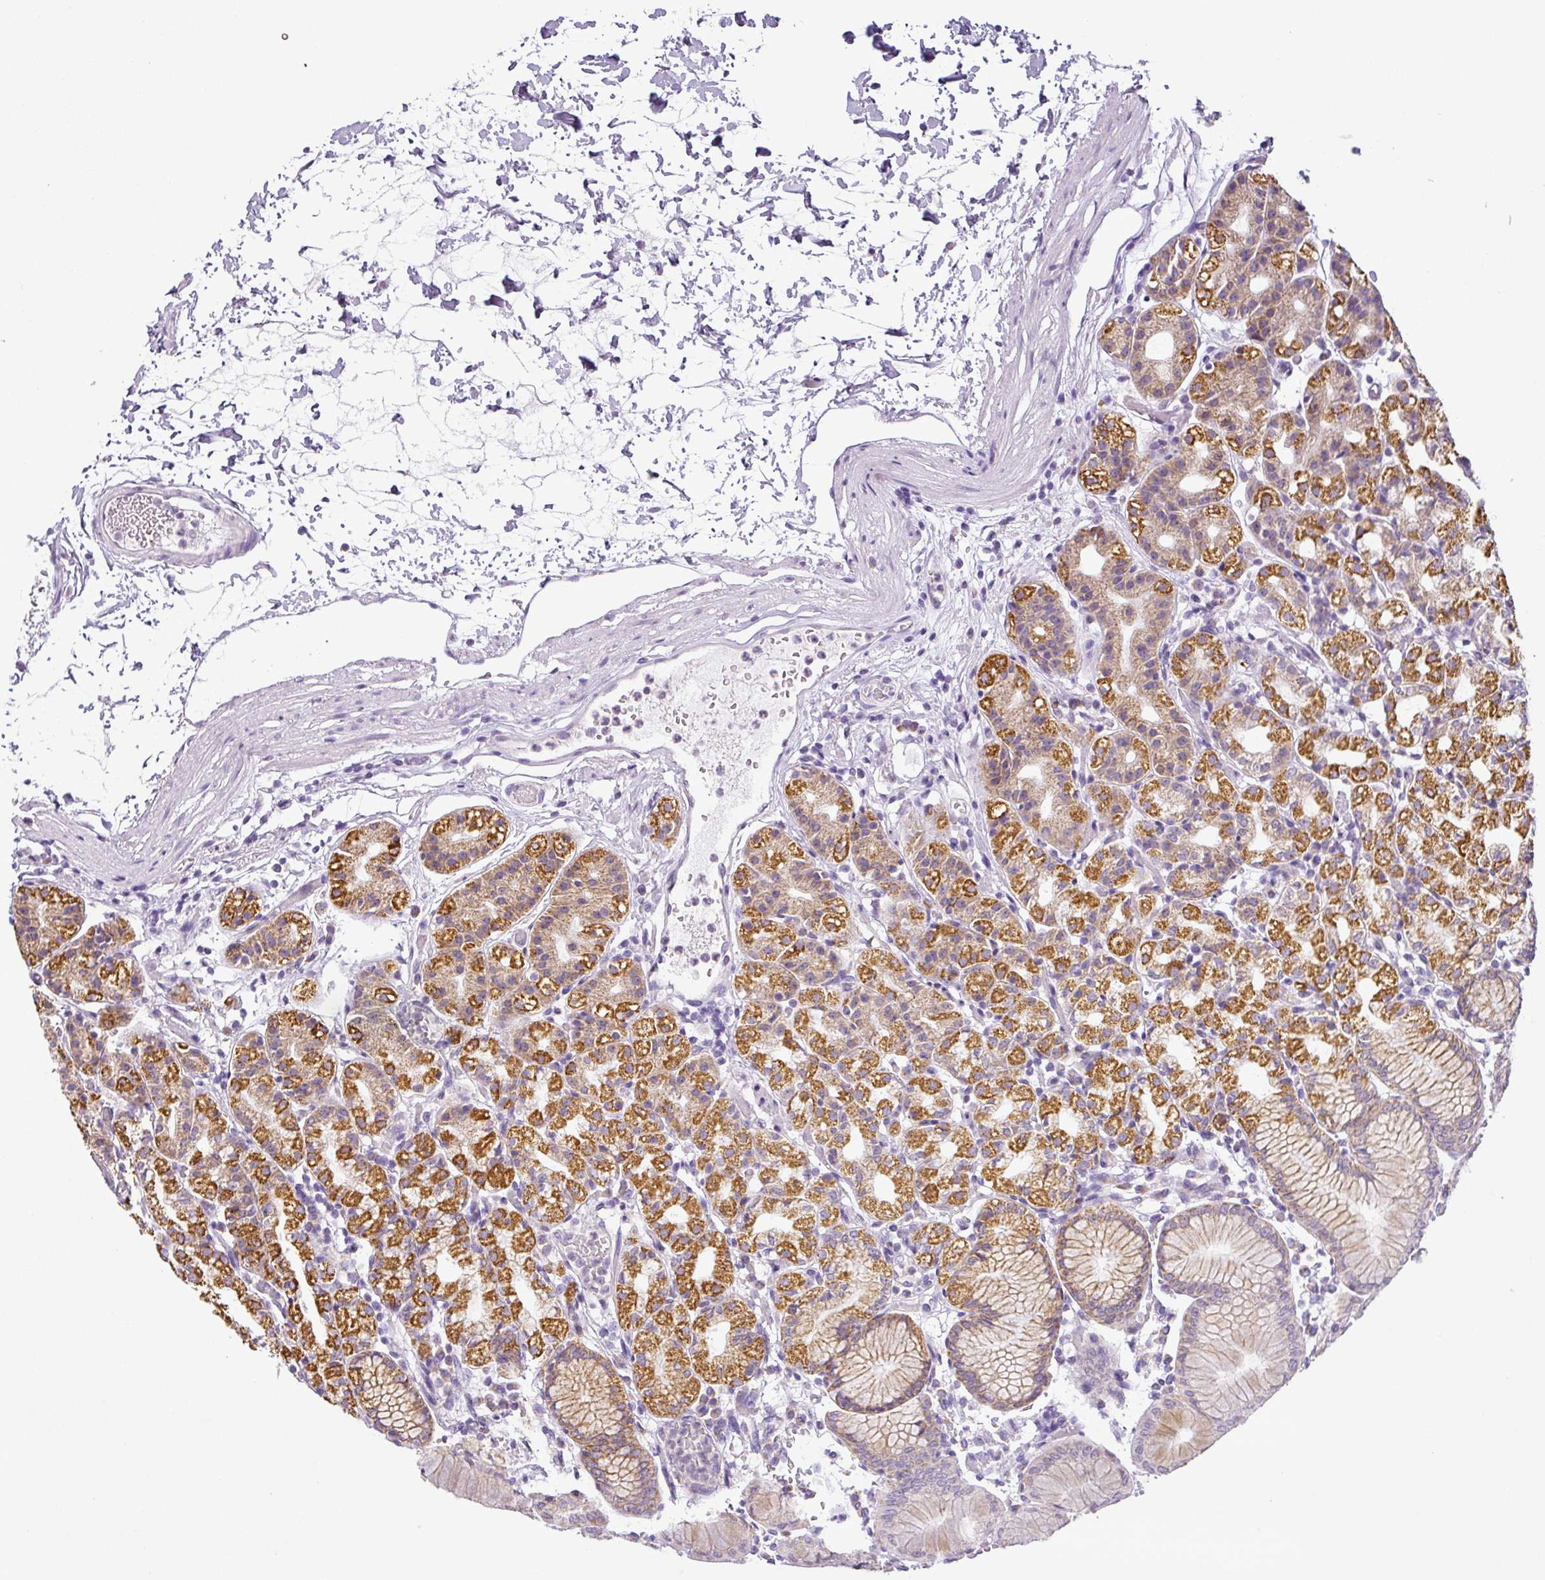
{"staining": {"intensity": "strong", "quantity": "25%-75%", "location": "cytoplasmic/membranous"}, "tissue": "stomach", "cell_type": "Glandular cells", "image_type": "normal", "snomed": [{"axis": "morphology", "description": "Normal tissue, NOS"}, {"axis": "topography", "description": "Stomach"}], "caption": "Normal stomach exhibits strong cytoplasmic/membranous staining in about 25%-75% of glandular cells, visualized by immunohistochemistry. The protein is shown in brown color, while the nuclei are stained blue.", "gene": "HMCN2", "patient": {"sex": "female", "age": 57}}